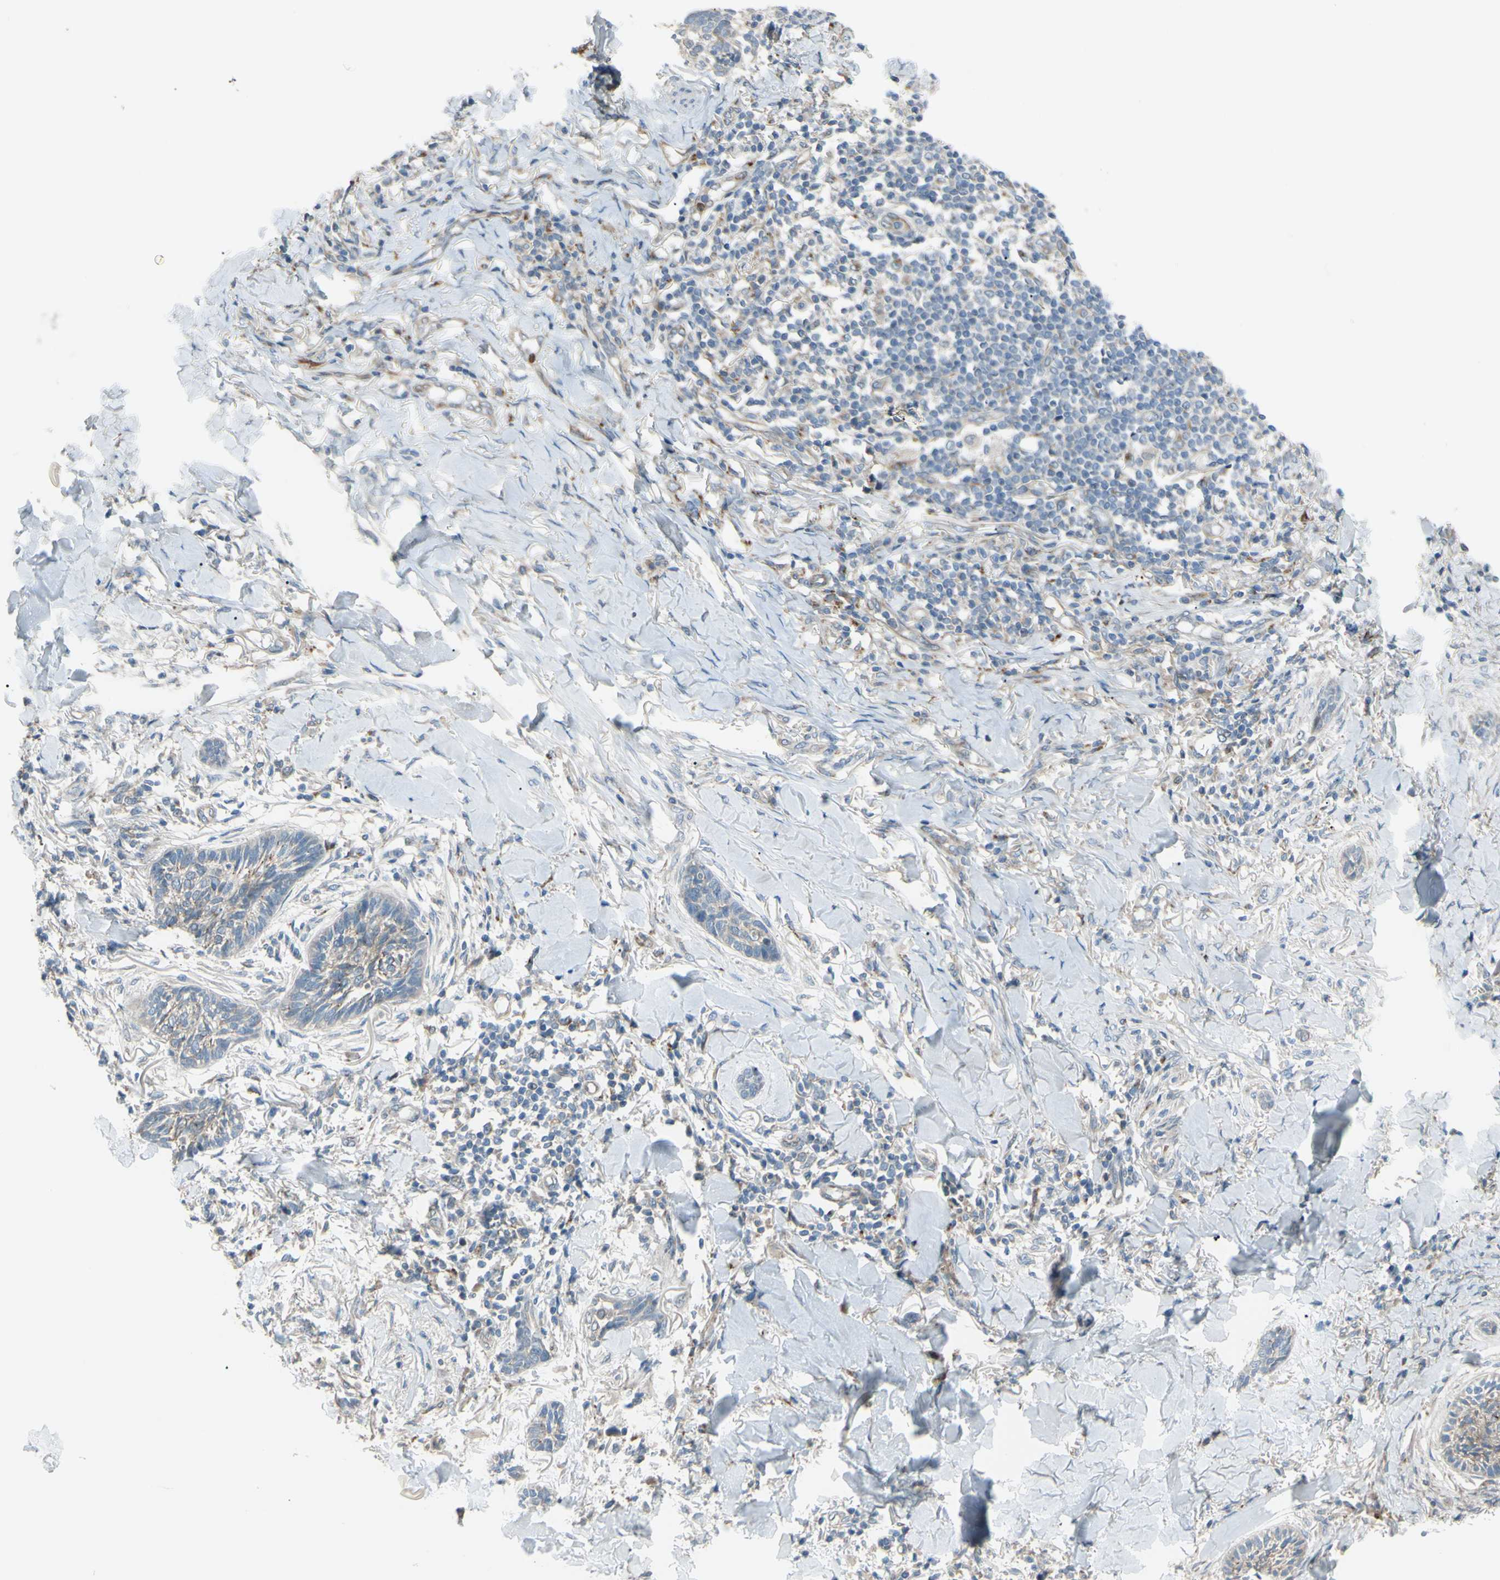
{"staining": {"intensity": "weak", "quantity": "25%-75%", "location": "cytoplasmic/membranous"}, "tissue": "skin cancer", "cell_type": "Tumor cells", "image_type": "cancer", "snomed": [{"axis": "morphology", "description": "Papilloma, NOS"}, {"axis": "morphology", "description": "Basal cell carcinoma"}, {"axis": "topography", "description": "Skin"}], "caption": "Protein staining of basal cell carcinoma (skin) tissue shows weak cytoplasmic/membranous expression in approximately 25%-75% of tumor cells.", "gene": "LMTK2", "patient": {"sex": "male", "age": 87}}